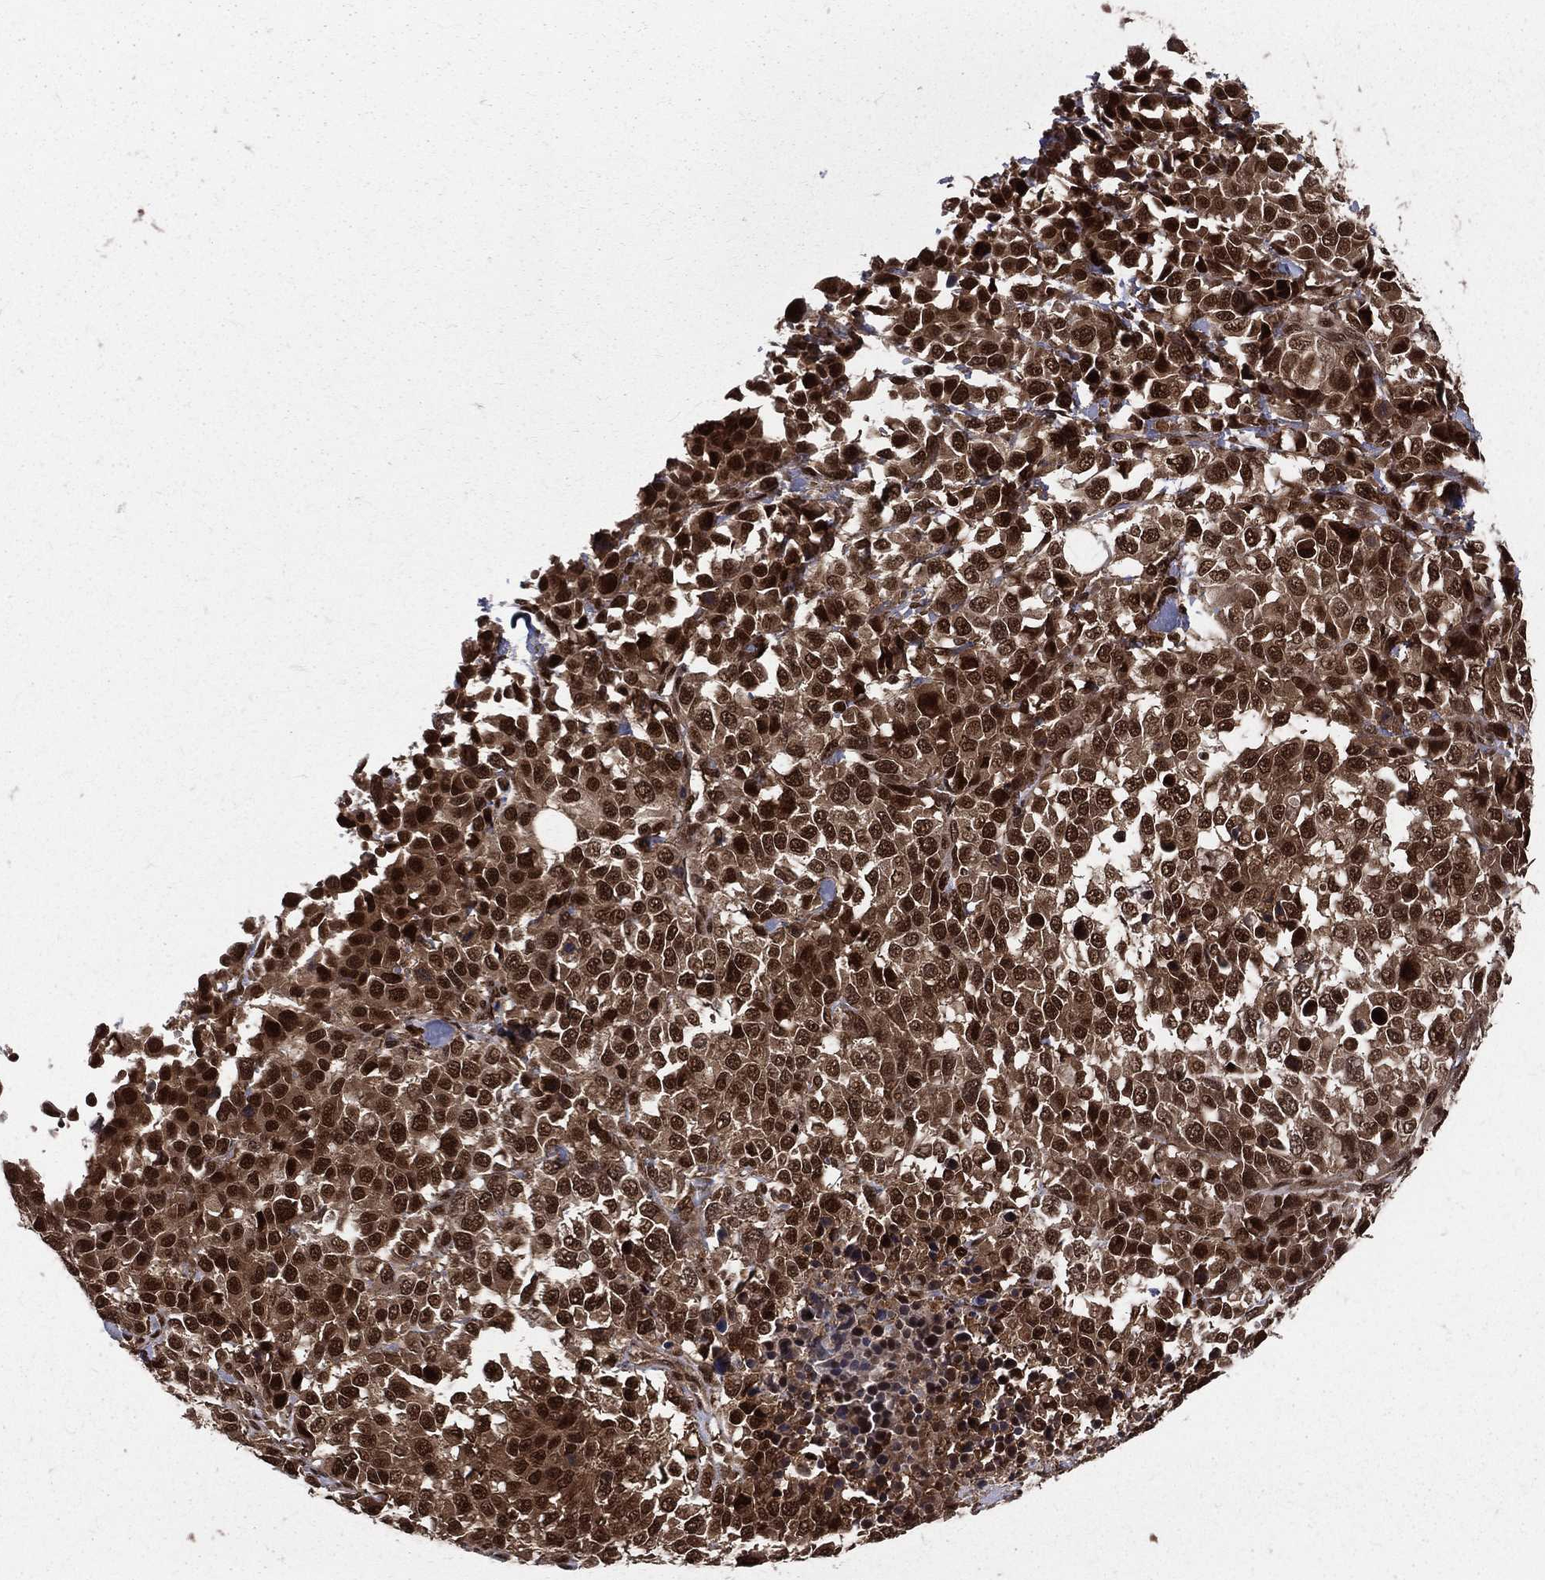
{"staining": {"intensity": "strong", "quantity": ">75%", "location": "cytoplasmic/membranous,nuclear"}, "tissue": "melanoma", "cell_type": "Tumor cells", "image_type": "cancer", "snomed": [{"axis": "morphology", "description": "Malignant melanoma, Metastatic site"}, {"axis": "topography", "description": "Skin"}], "caption": "A histopathology image showing strong cytoplasmic/membranous and nuclear positivity in about >75% of tumor cells in melanoma, as visualized by brown immunohistochemical staining.", "gene": "COPS4", "patient": {"sex": "male", "age": 84}}